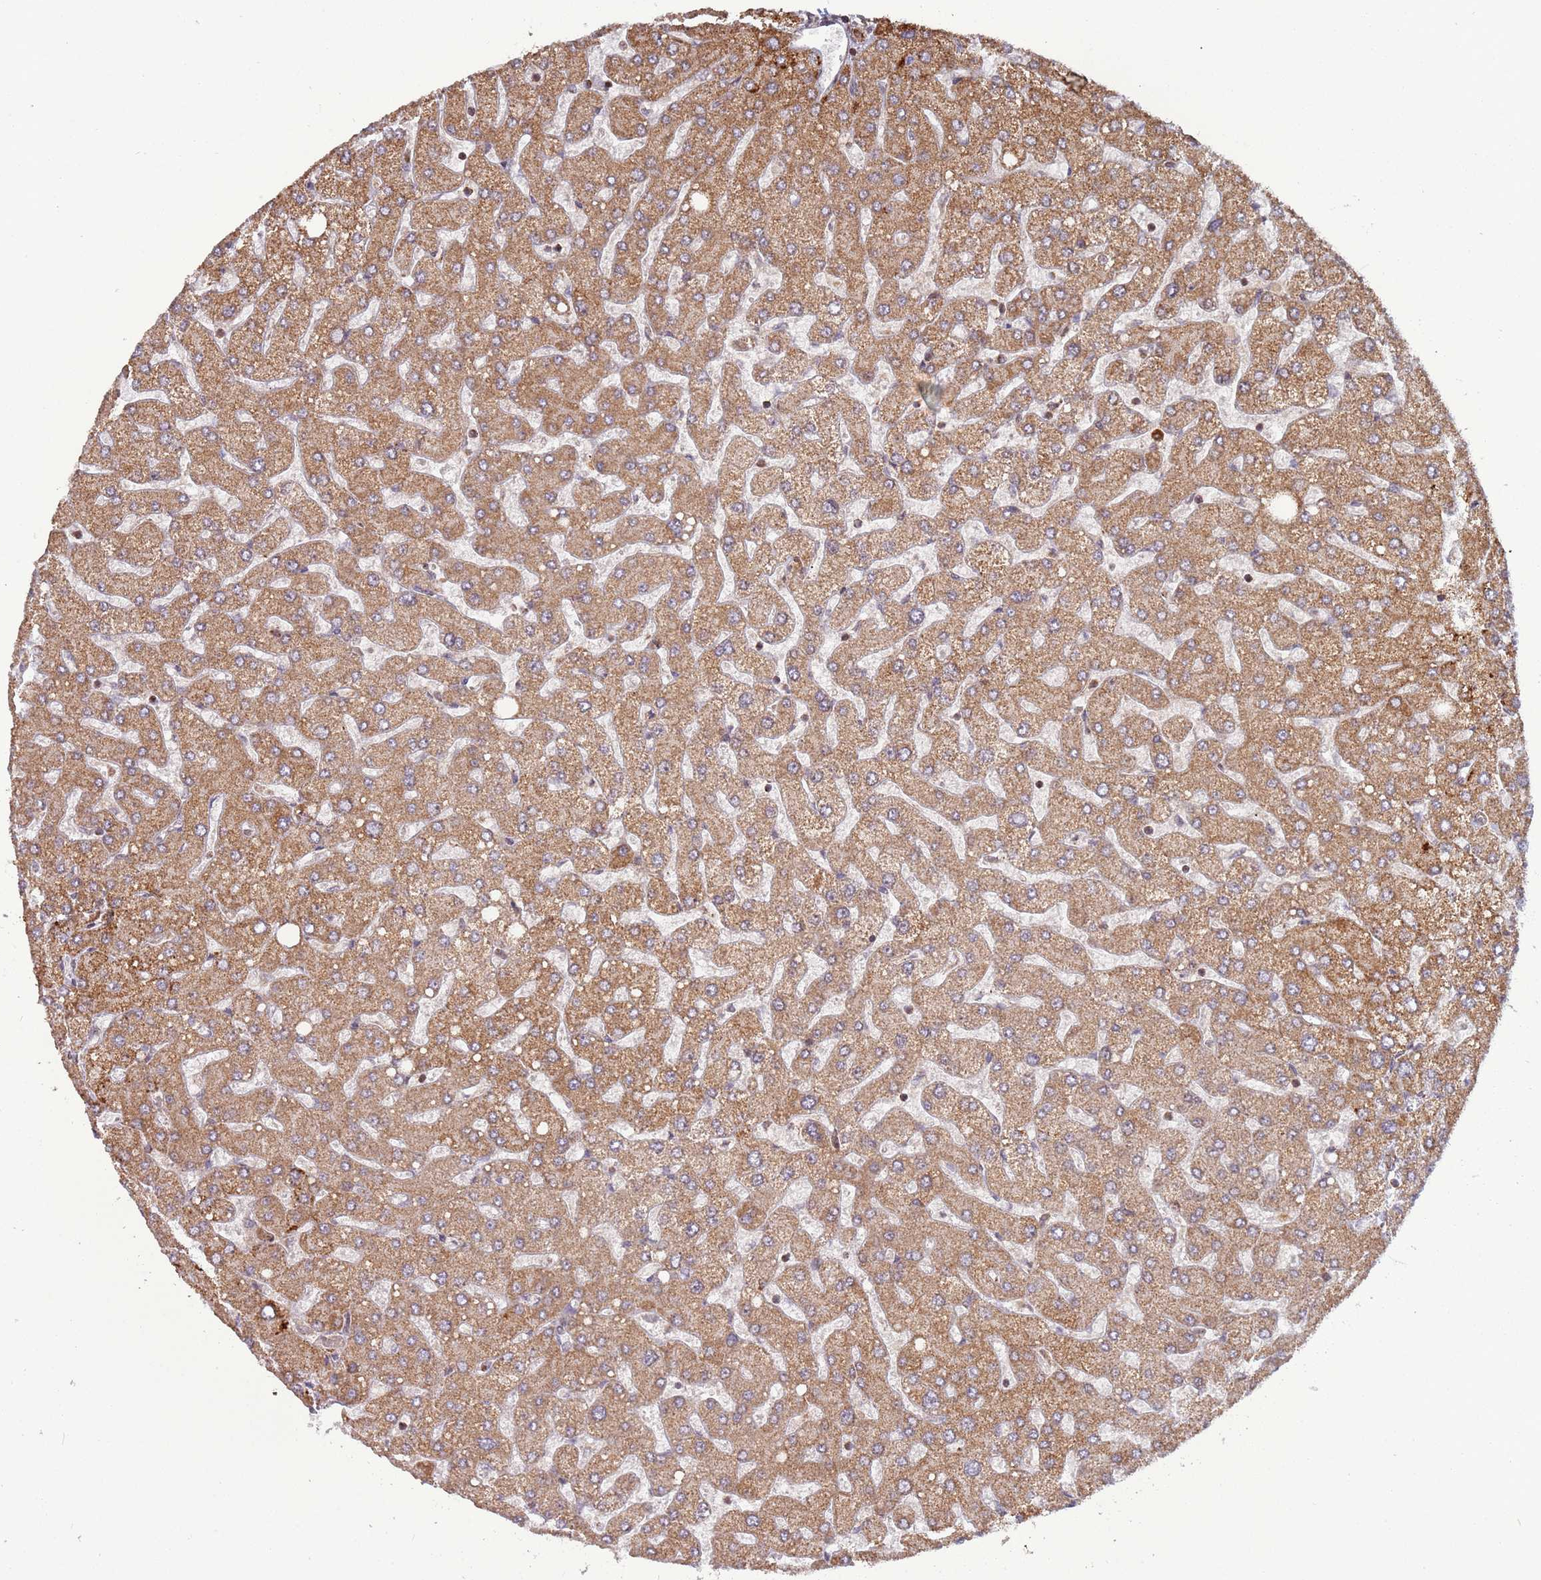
{"staining": {"intensity": "moderate", "quantity": ">75%", "location": "cytoplasmic/membranous"}, "tissue": "liver", "cell_type": "Cholangiocytes", "image_type": "normal", "snomed": [{"axis": "morphology", "description": "Normal tissue, NOS"}, {"axis": "topography", "description": "Liver"}], "caption": "Immunohistochemistry (IHC) of benign liver exhibits medium levels of moderate cytoplasmic/membranous expression in about >75% of cholangiocytes.", "gene": "RCOR2", "patient": {"sex": "male", "age": 55}}